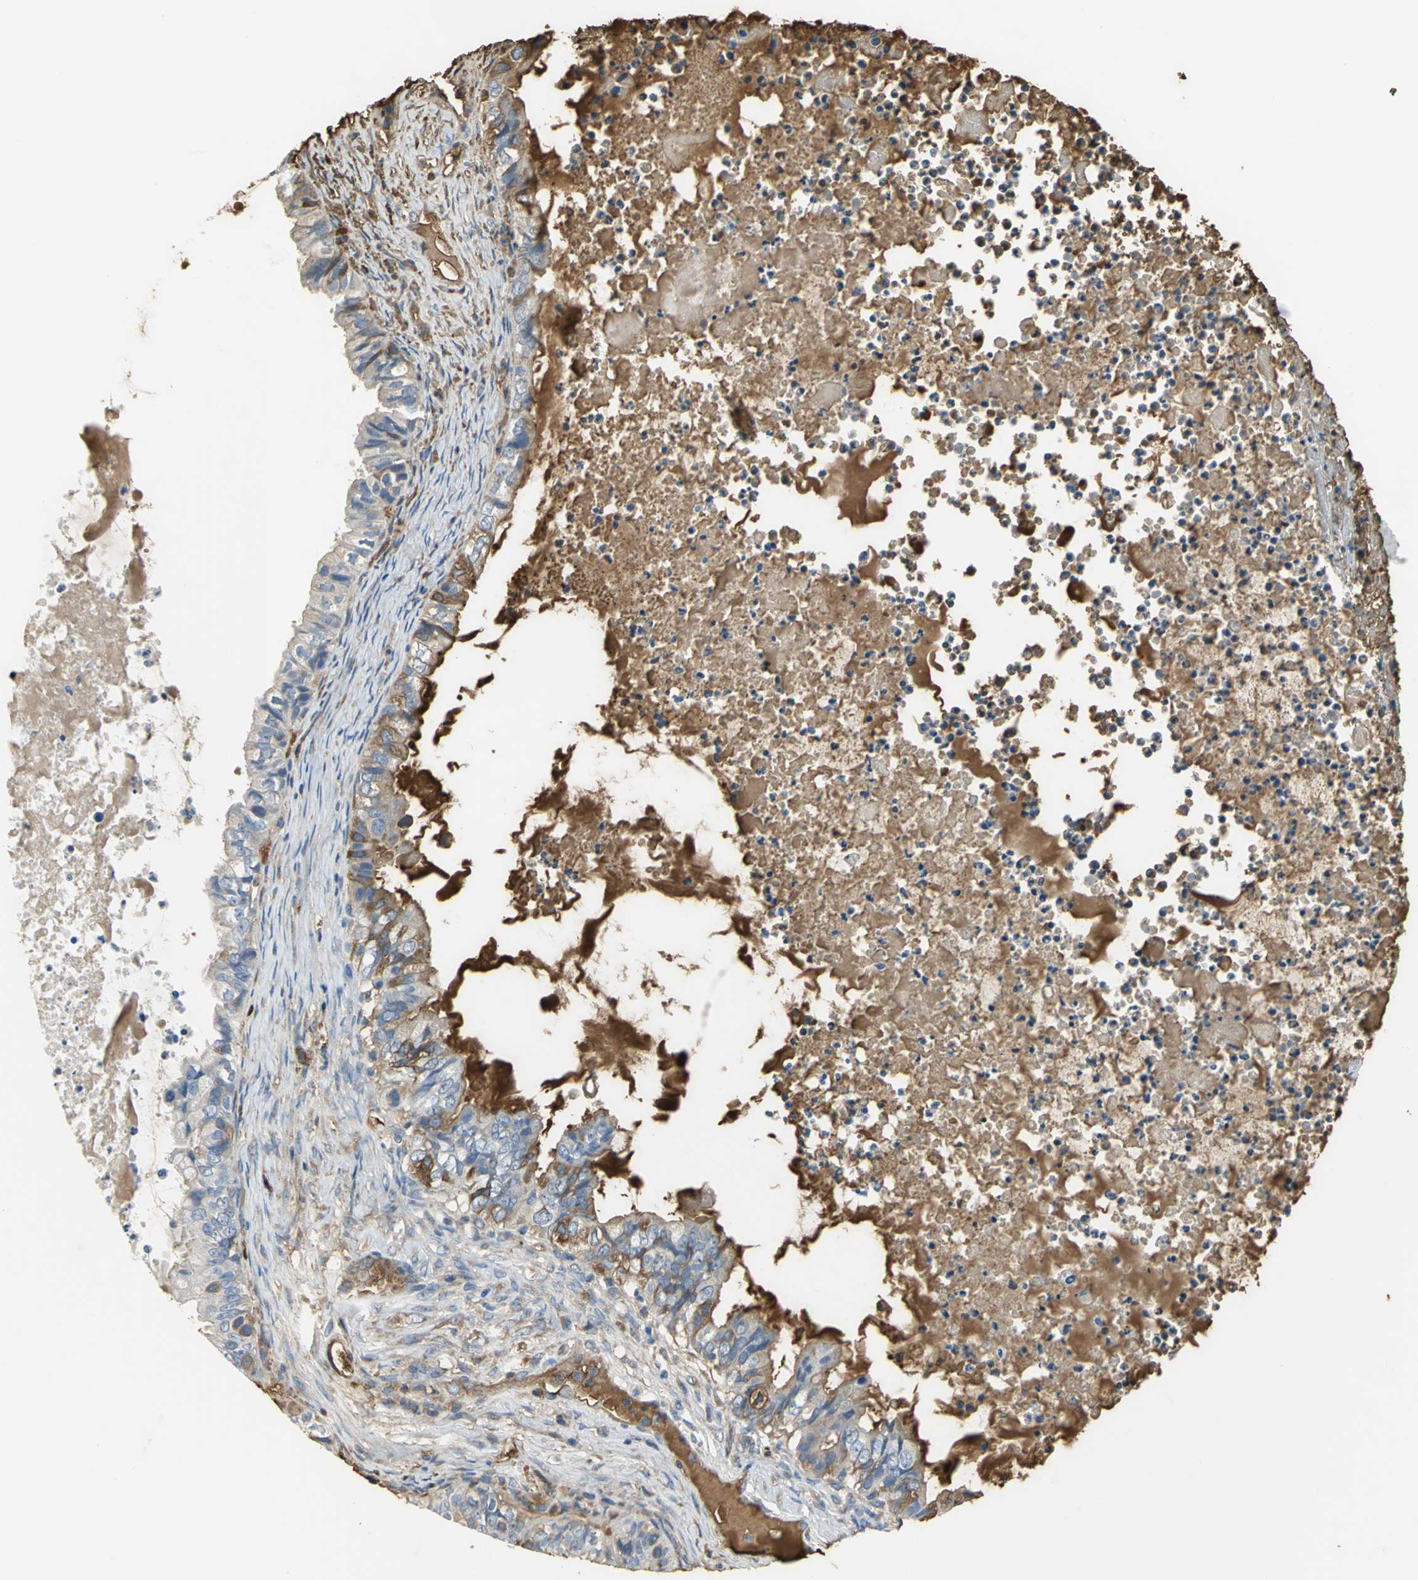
{"staining": {"intensity": "moderate", "quantity": "25%-75%", "location": "cytoplasmic/membranous"}, "tissue": "ovarian cancer", "cell_type": "Tumor cells", "image_type": "cancer", "snomed": [{"axis": "morphology", "description": "Cystadenocarcinoma, mucinous, NOS"}, {"axis": "topography", "description": "Ovary"}], "caption": "Immunohistochemical staining of human ovarian cancer (mucinous cystadenocarcinoma) reveals medium levels of moderate cytoplasmic/membranous protein staining in about 25%-75% of tumor cells.", "gene": "TREM1", "patient": {"sex": "female", "age": 80}}